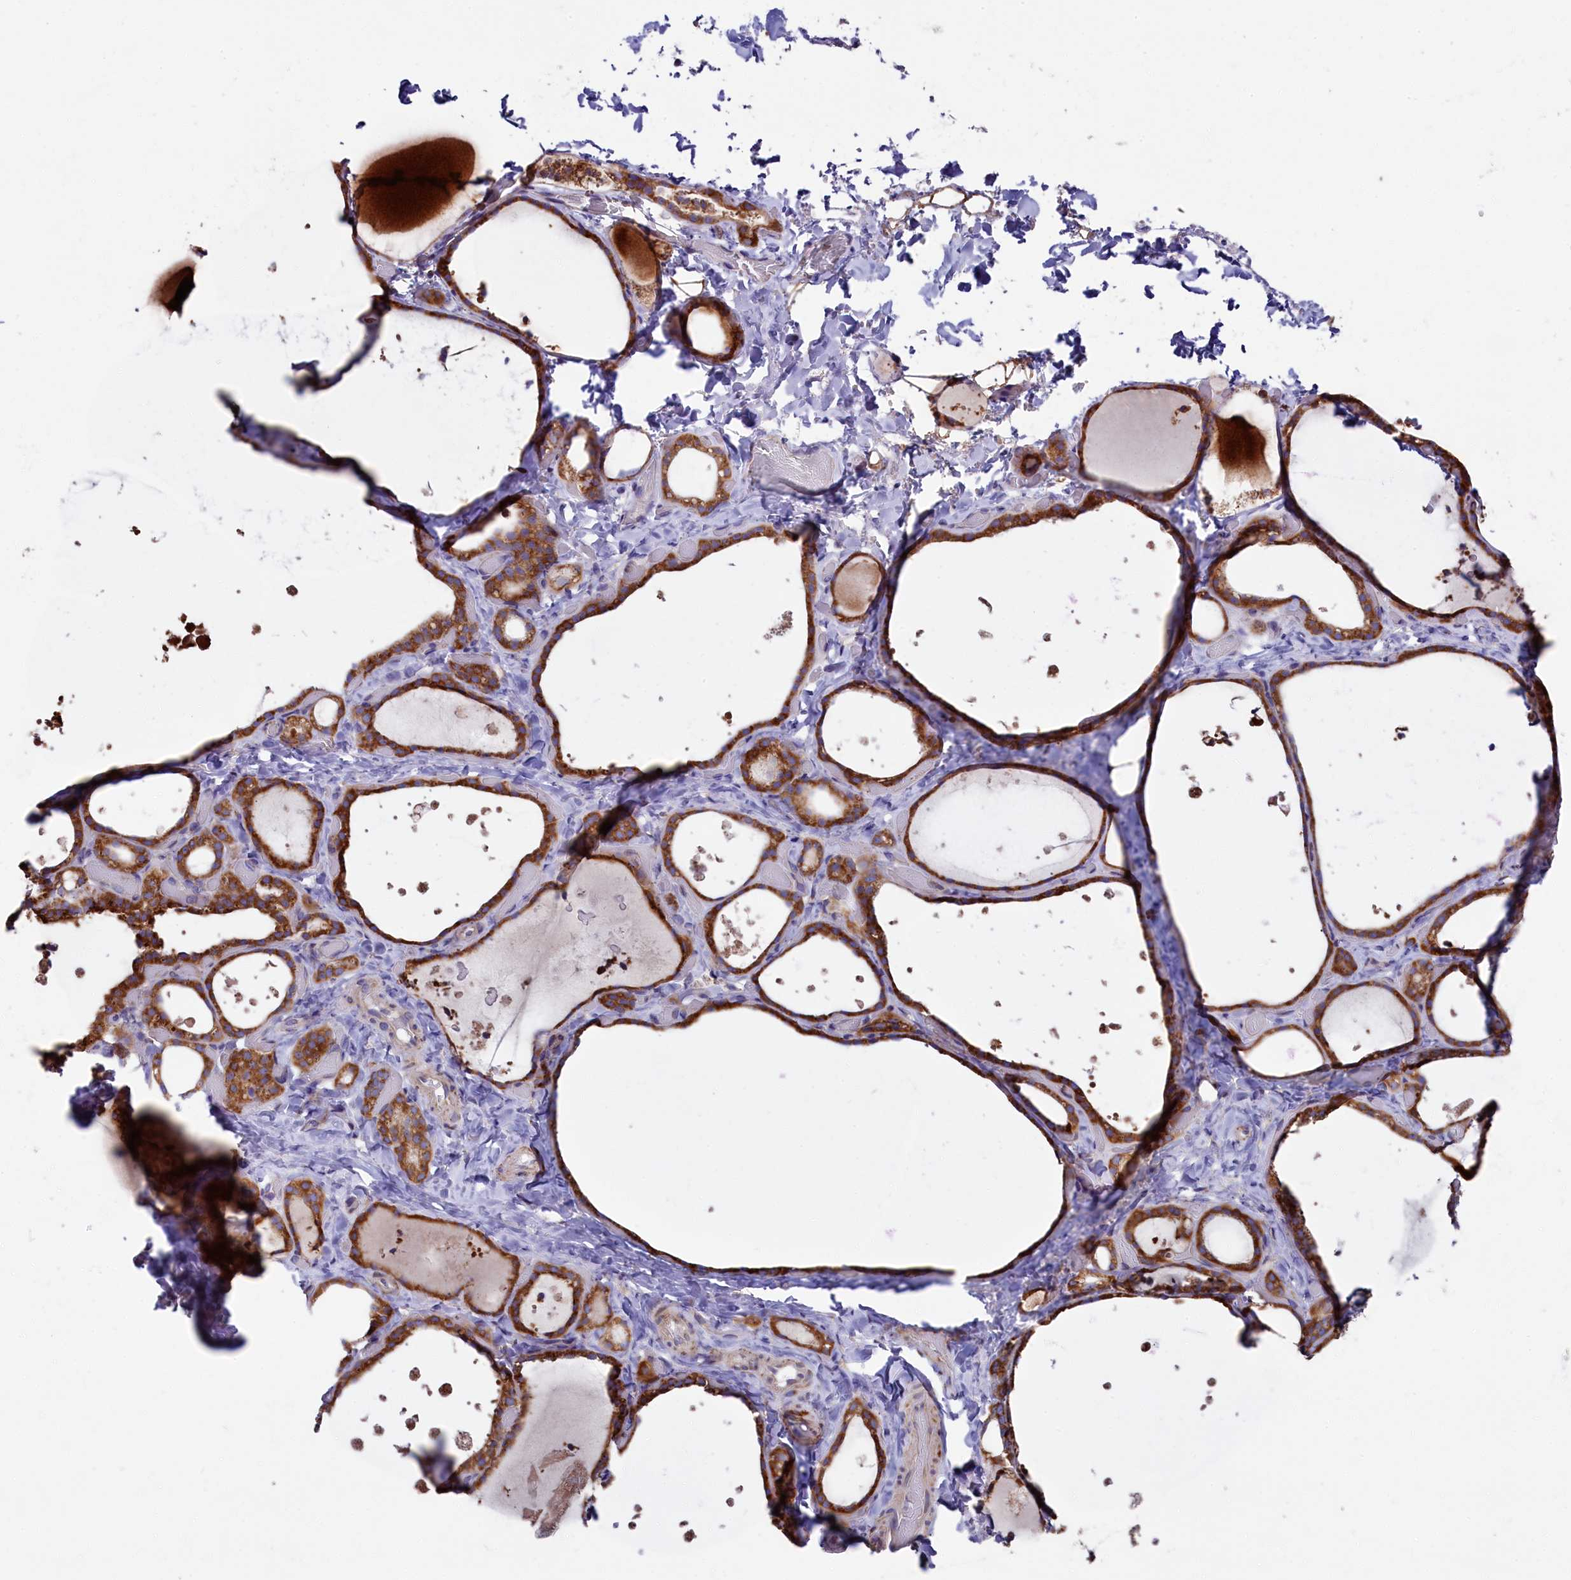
{"staining": {"intensity": "moderate", "quantity": ">75%", "location": "cytoplasmic/membranous"}, "tissue": "thyroid gland", "cell_type": "Glandular cells", "image_type": "normal", "snomed": [{"axis": "morphology", "description": "Normal tissue, NOS"}, {"axis": "topography", "description": "Thyroid gland"}], "caption": "Immunohistochemical staining of unremarkable thyroid gland reveals medium levels of moderate cytoplasmic/membranous positivity in approximately >75% of glandular cells. The staining was performed using DAB (3,3'-diaminobenzidine) to visualize the protein expression in brown, while the nuclei were stained in blue with hematoxylin (Magnification: 20x).", "gene": "ZSWIM1", "patient": {"sex": "female", "age": 44}}